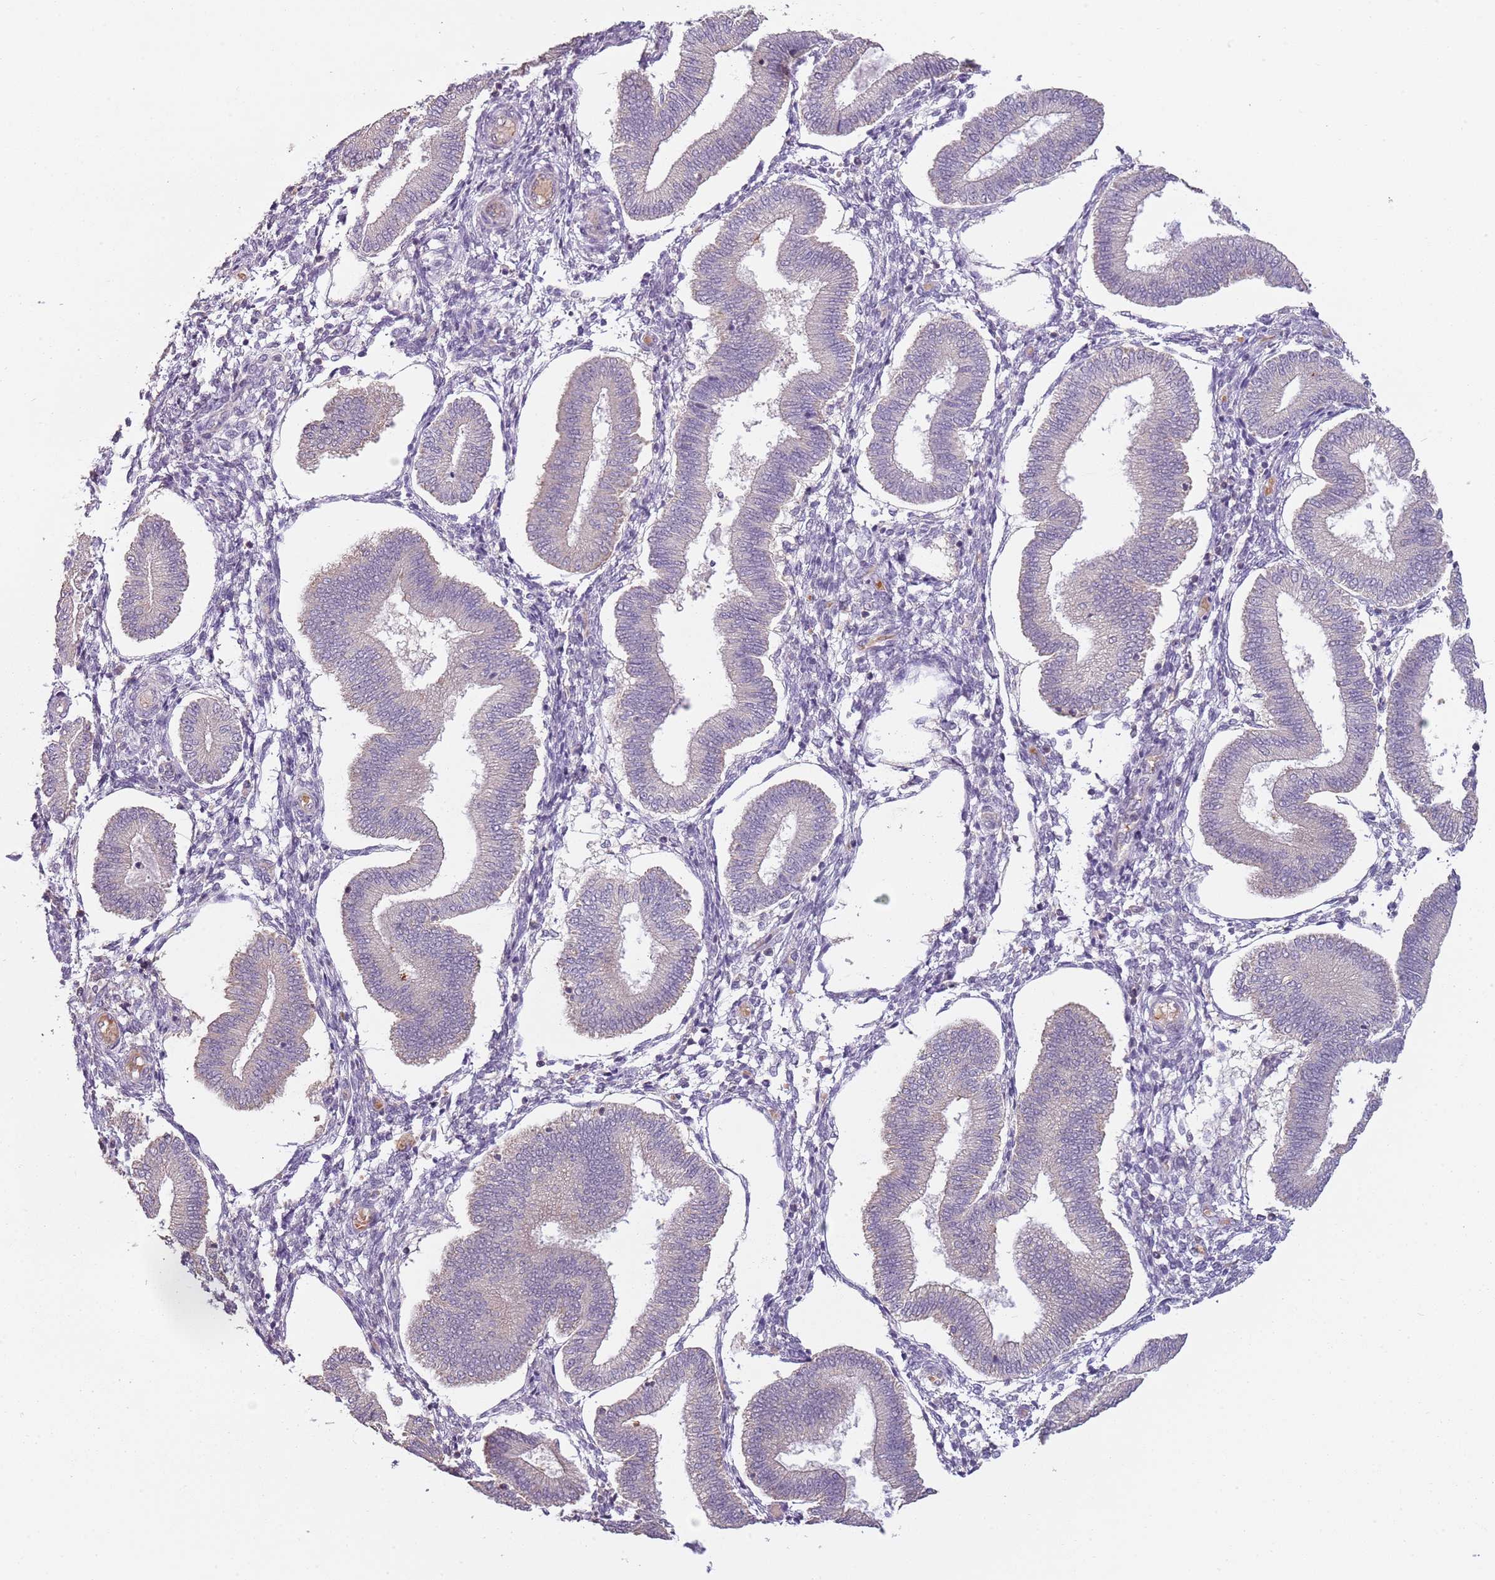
{"staining": {"intensity": "negative", "quantity": "none", "location": "none"}, "tissue": "endometrium", "cell_type": "Cells in endometrial stroma", "image_type": "normal", "snomed": [{"axis": "morphology", "description": "Normal tissue, NOS"}, {"axis": "topography", "description": "Endometrium"}], "caption": "The IHC image has no significant staining in cells in endometrial stroma of endometrium. (Brightfield microscopy of DAB (3,3'-diaminobenzidine) immunohistochemistry at high magnification).", "gene": "TEKT4", "patient": {"sex": "female", "age": 39}}